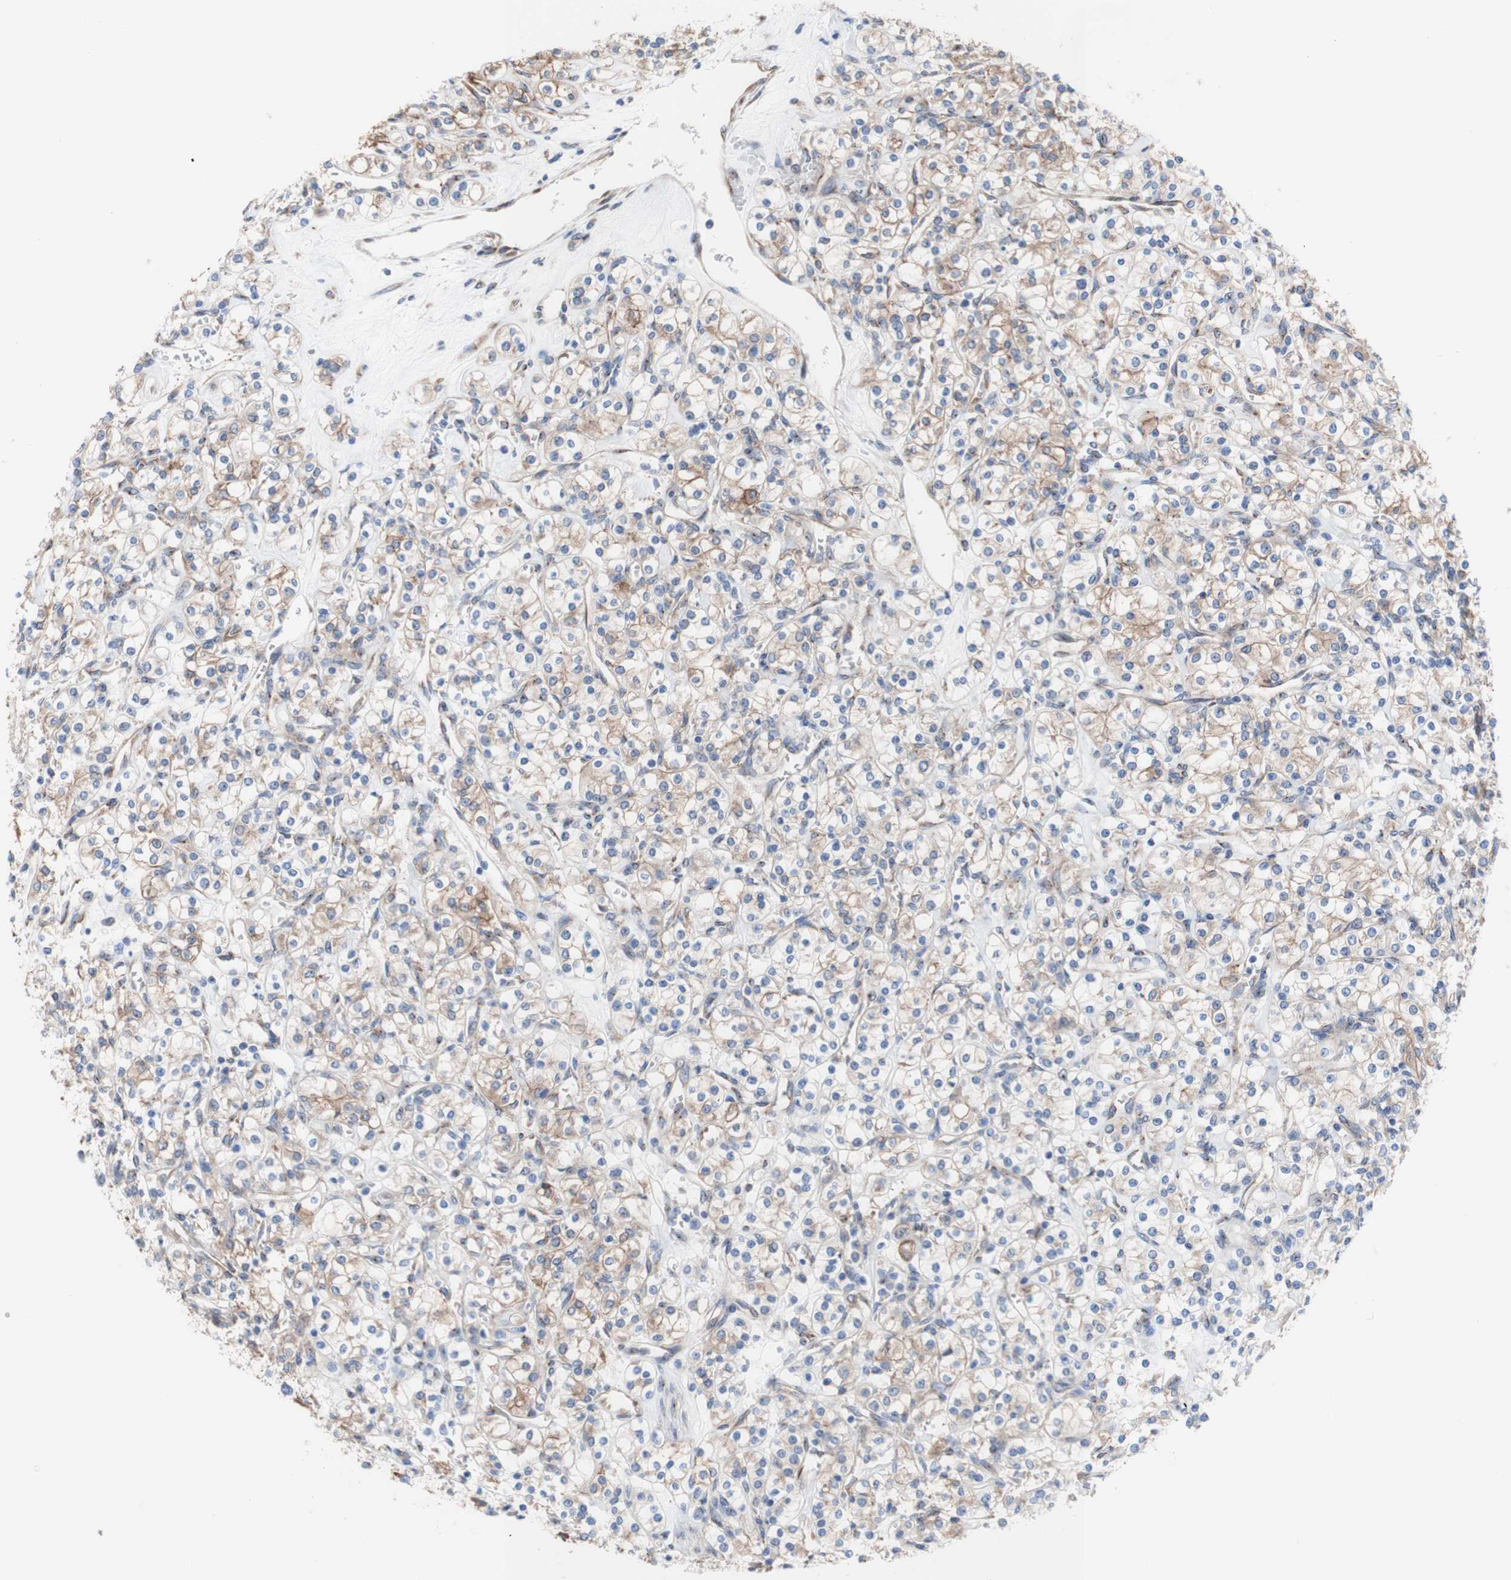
{"staining": {"intensity": "moderate", "quantity": "25%-75%", "location": "cytoplasmic/membranous"}, "tissue": "renal cancer", "cell_type": "Tumor cells", "image_type": "cancer", "snomed": [{"axis": "morphology", "description": "Adenocarcinoma, NOS"}, {"axis": "topography", "description": "Kidney"}], "caption": "Renal cancer (adenocarcinoma) was stained to show a protein in brown. There is medium levels of moderate cytoplasmic/membranous positivity in about 25%-75% of tumor cells.", "gene": "LRIG3", "patient": {"sex": "male", "age": 77}}